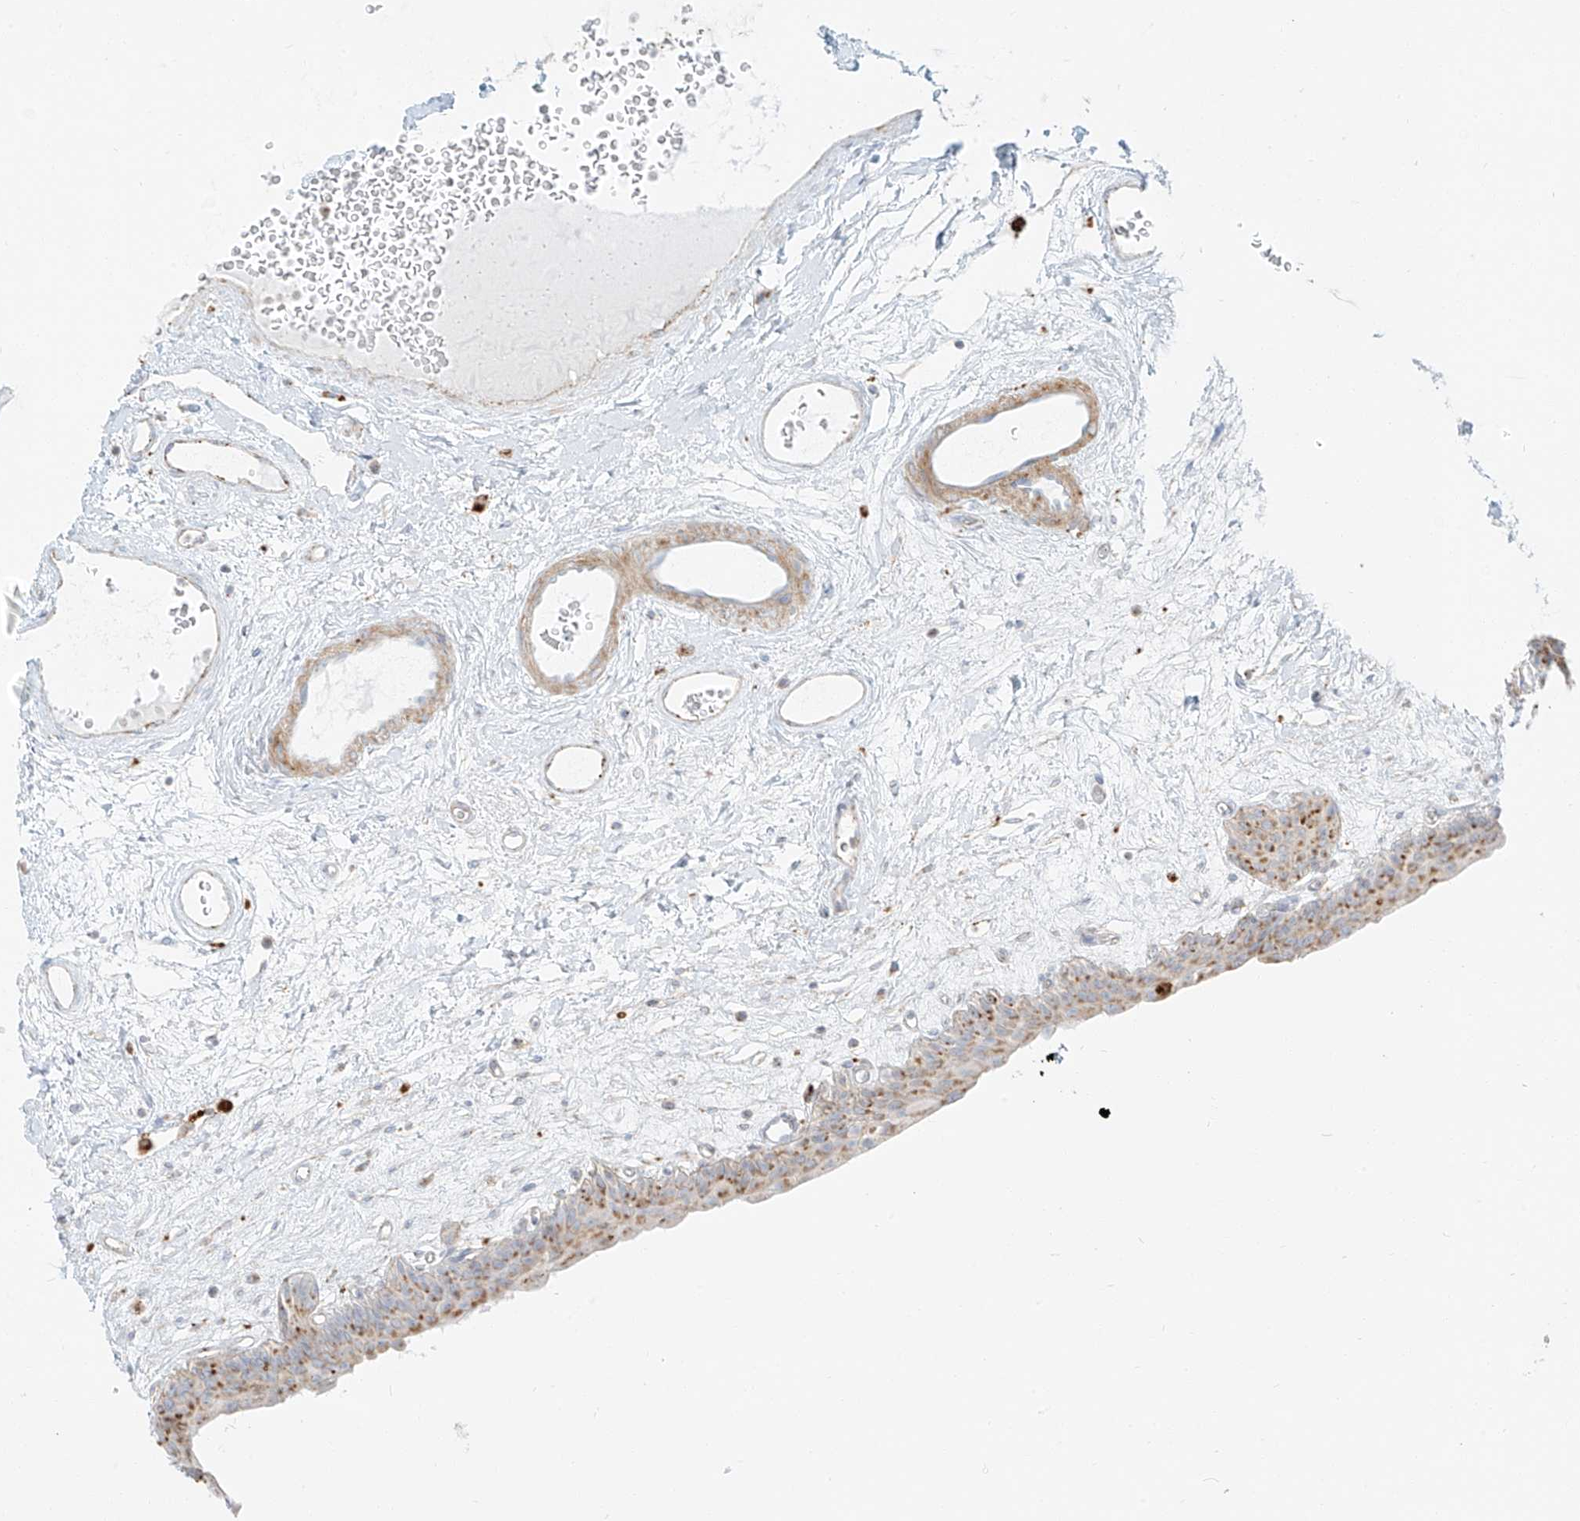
{"staining": {"intensity": "moderate", "quantity": "25%-75%", "location": "cytoplasmic/membranous"}, "tissue": "urinary bladder", "cell_type": "Urothelial cells", "image_type": "normal", "snomed": [{"axis": "morphology", "description": "Normal tissue, NOS"}, {"axis": "topography", "description": "Urinary bladder"}], "caption": "Human urinary bladder stained with a brown dye displays moderate cytoplasmic/membranous positive expression in about 25%-75% of urothelial cells.", "gene": "SLC35F6", "patient": {"sex": "male", "age": 83}}